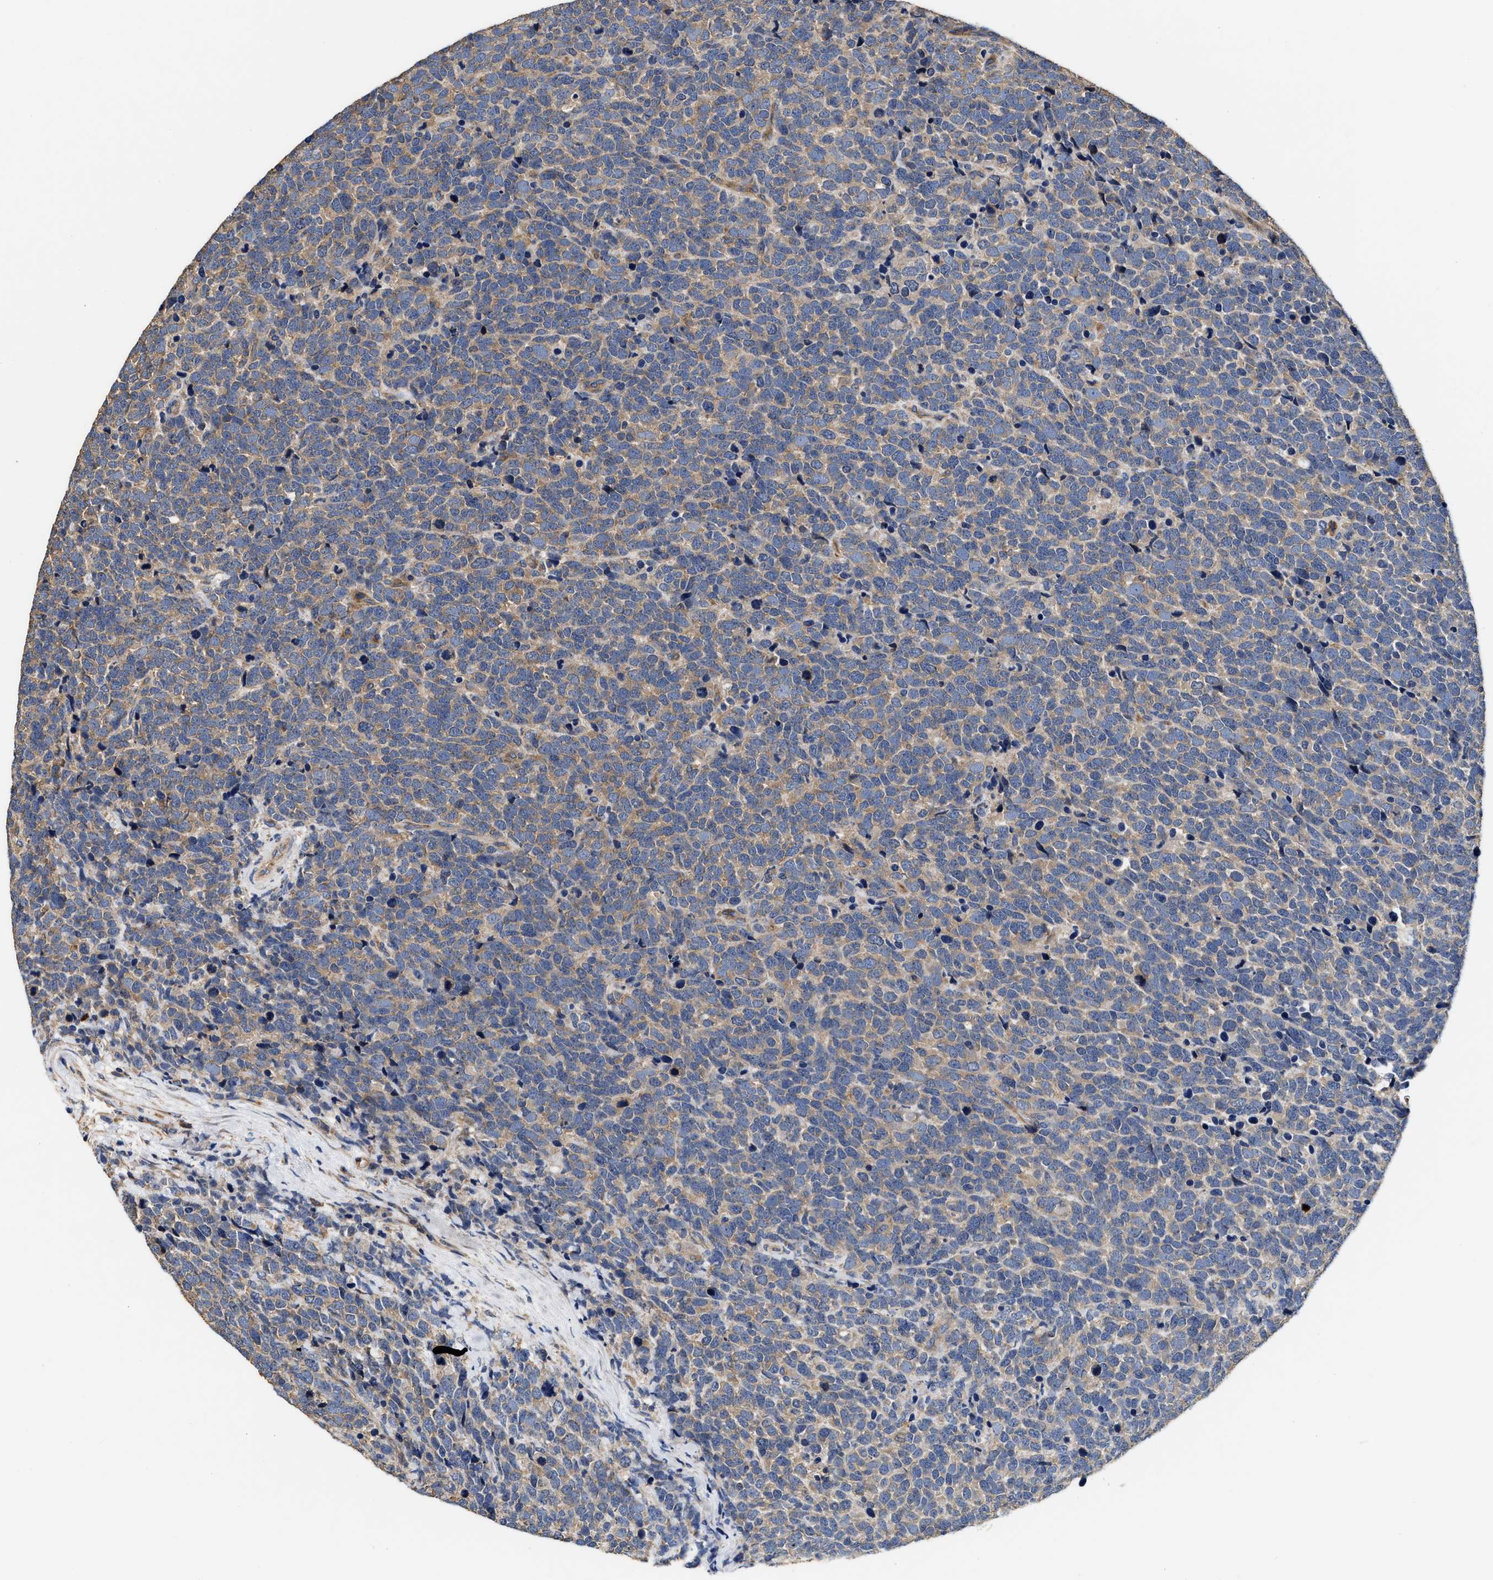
{"staining": {"intensity": "weak", "quantity": "<25%", "location": "cytoplasmic/membranous"}, "tissue": "urothelial cancer", "cell_type": "Tumor cells", "image_type": "cancer", "snomed": [{"axis": "morphology", "description": "Urothelial carcinoma, High grade"}, {"axis": "topography", "description": "Urinary bladder"}], "caption": "There is no significant positivity in tumor cells of high-grade urothelial carcinoma.", "gene": "KLB", "patient": {"sex": "female", "age": 82}}